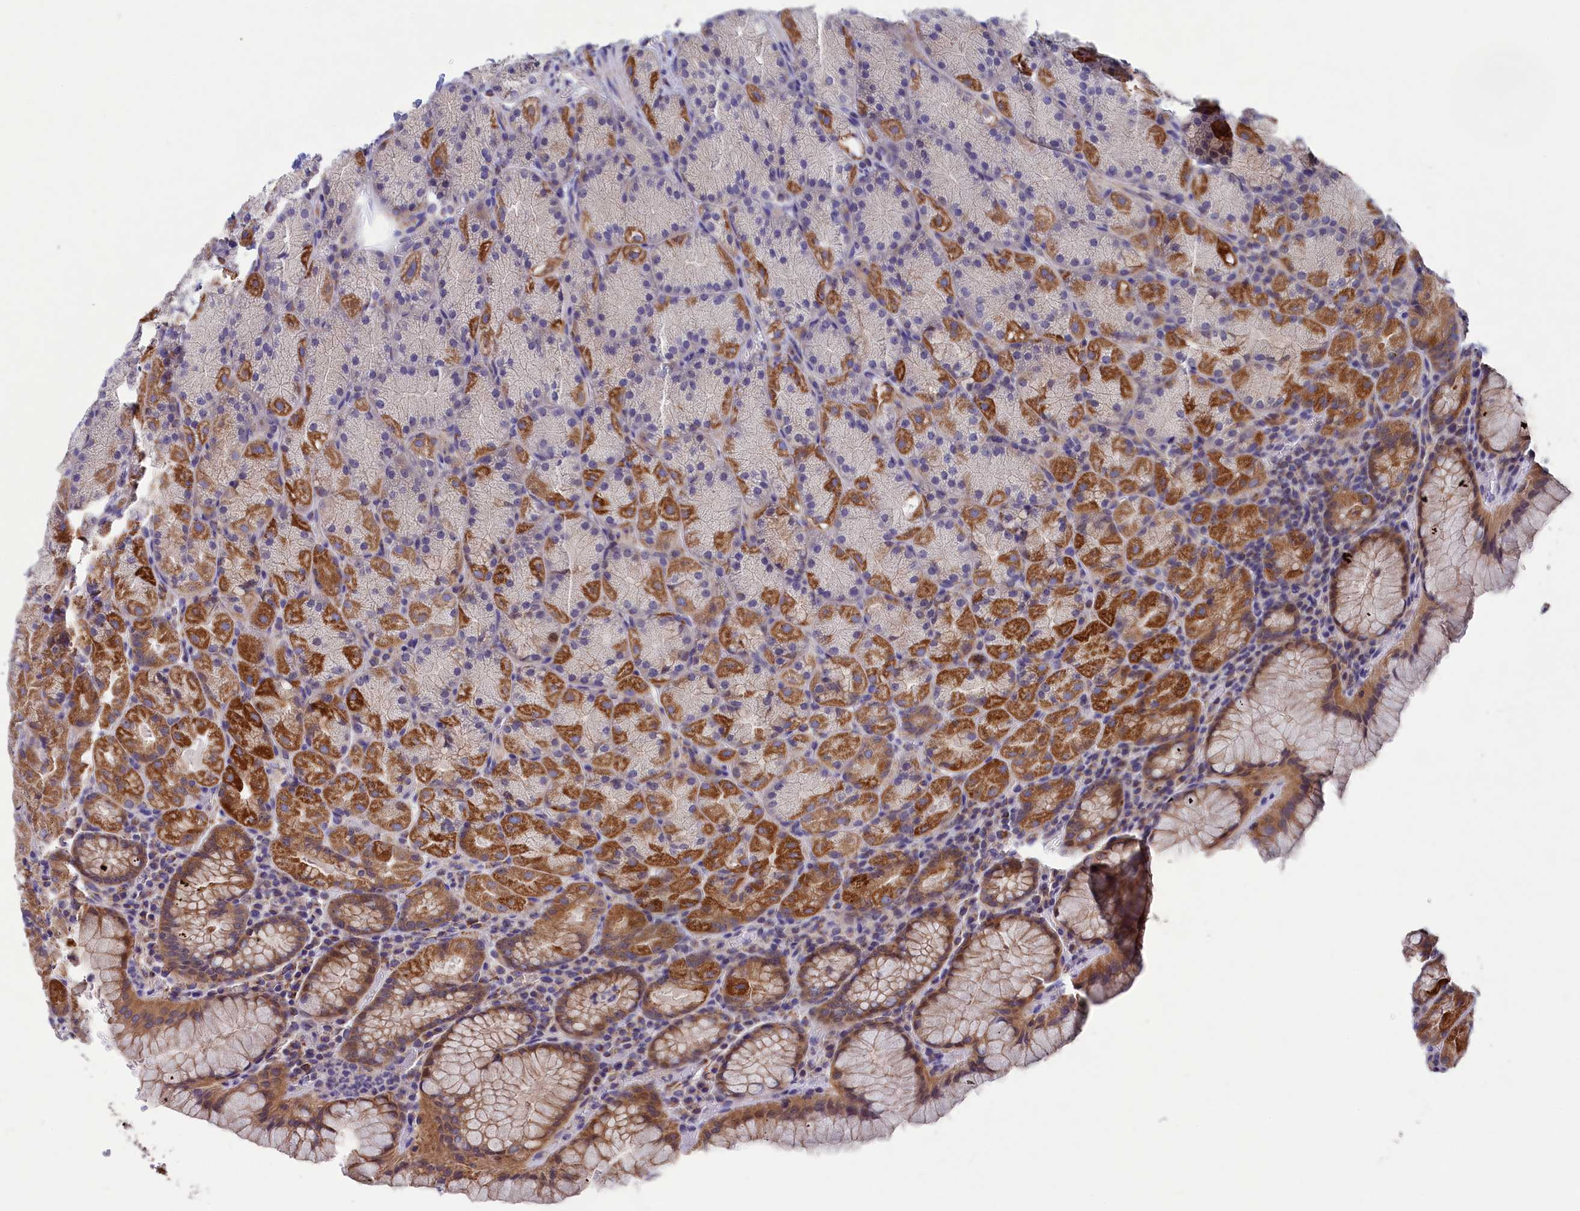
{"staining": {"intensity": "moderate", "quantity": "25%-75%", "location": "cytoplasmic/membranous"}, "tissue": "stomach", "cell_type": "Glandular cells", "image_type": "normal", "snomed": [{"axis": "morphology", "description": "Normal tissue, NOS"}, {"axis": "topography", "description": "Stomach, upper"}, {"axis": "topography", "description": "Stomach, lower"}], "caption": "Protein staining of benign stomach exhibits moderate cytoplasmic/membranous staining in about 25%-75% of glandular cells.", "gene": "PRDM12", "patient": {"sex": "male", "age": 80}}